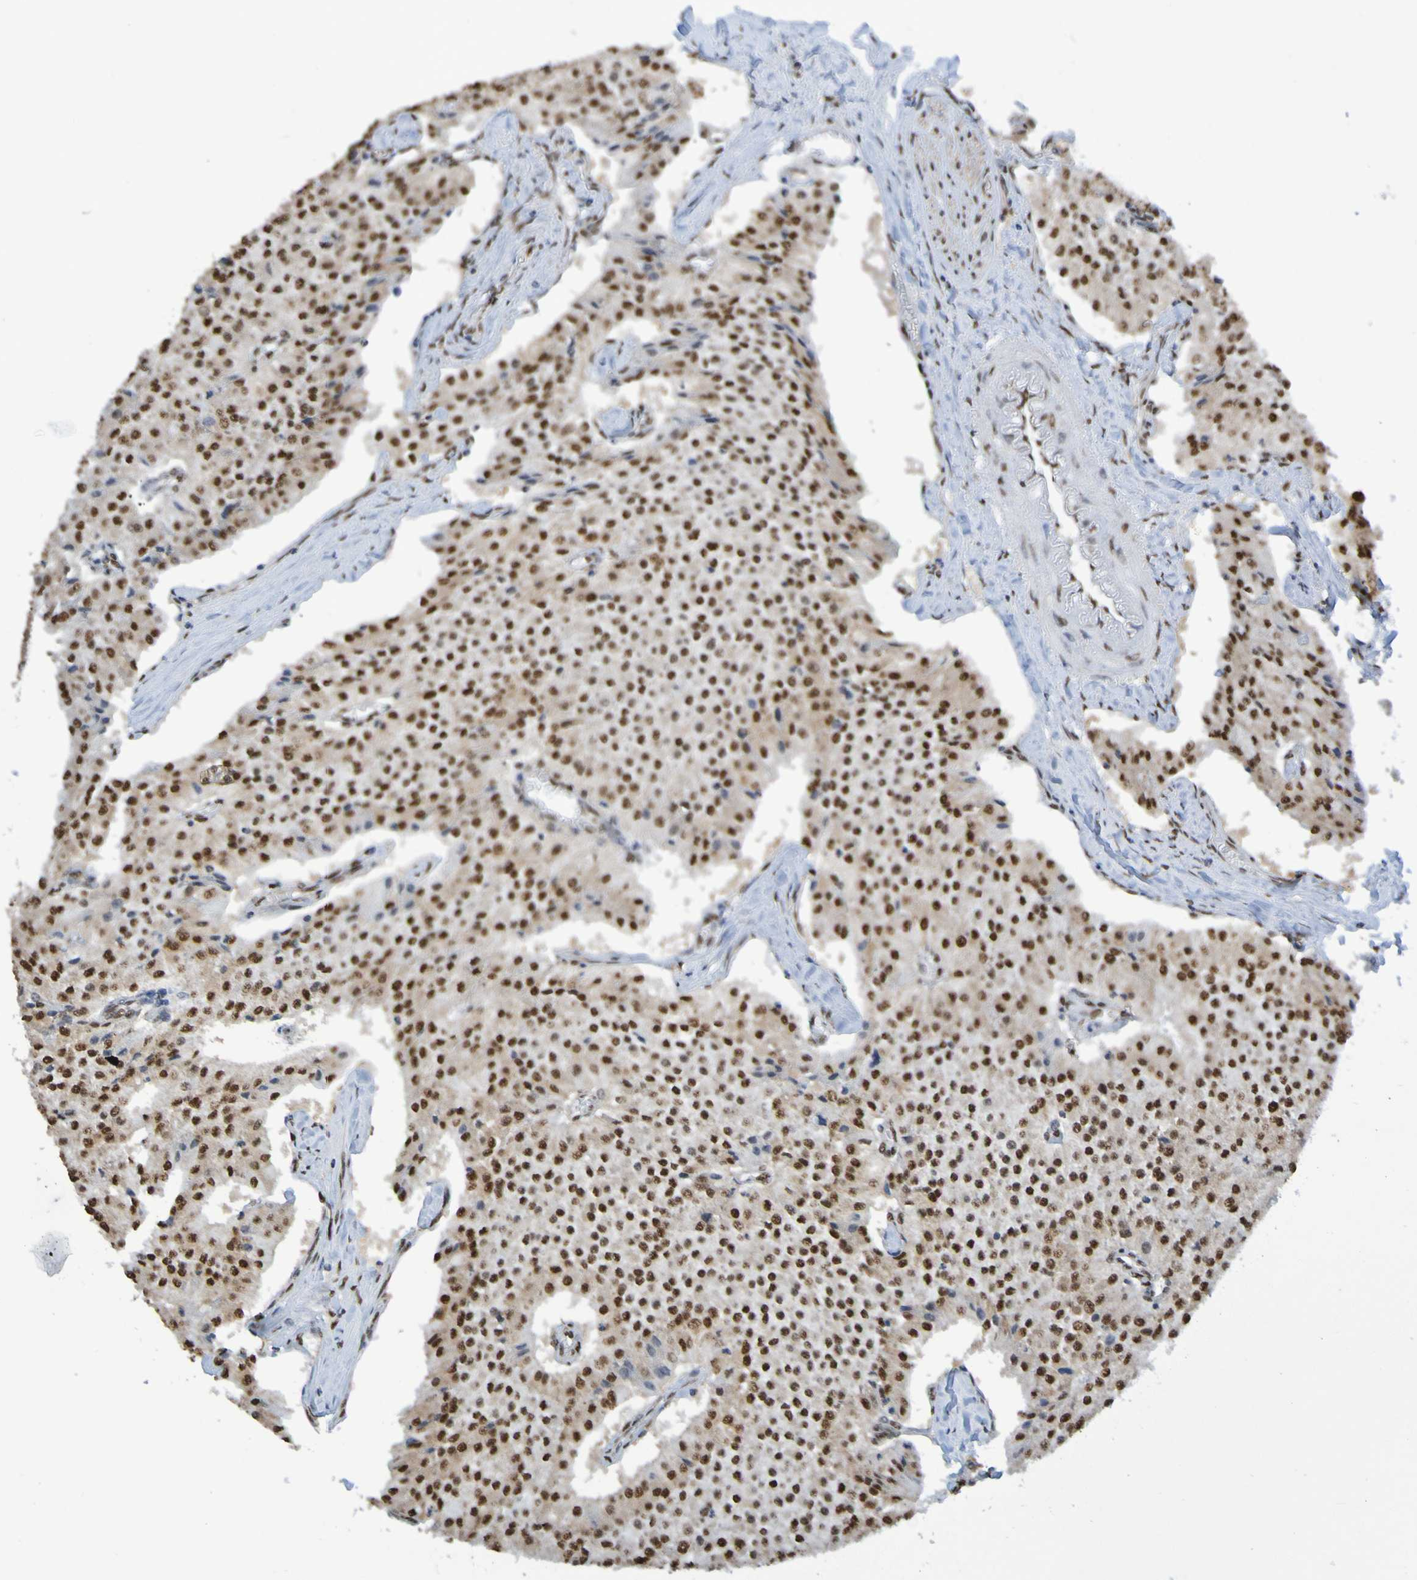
{"staining": {"intensity": "strong", "quantity": ">75%", "location": "nuclear"}, "tissue": "carcinoid", "cell_type": "Tumor cells", "image_type": "cancer", "snomed": [{"axis": "morphology", "description": "Carcinoid, malignant, NOS"}, {"axis": "topography", "description": "Colon"}], "caption": "There is high levels of strong nuclear expression in tumor cells of carcinoid (malignant), as demonstrated by immunohistochemical staining (brown color).", "gene": "HDAC2", "patient": {"sex": "female", "age": 52}}